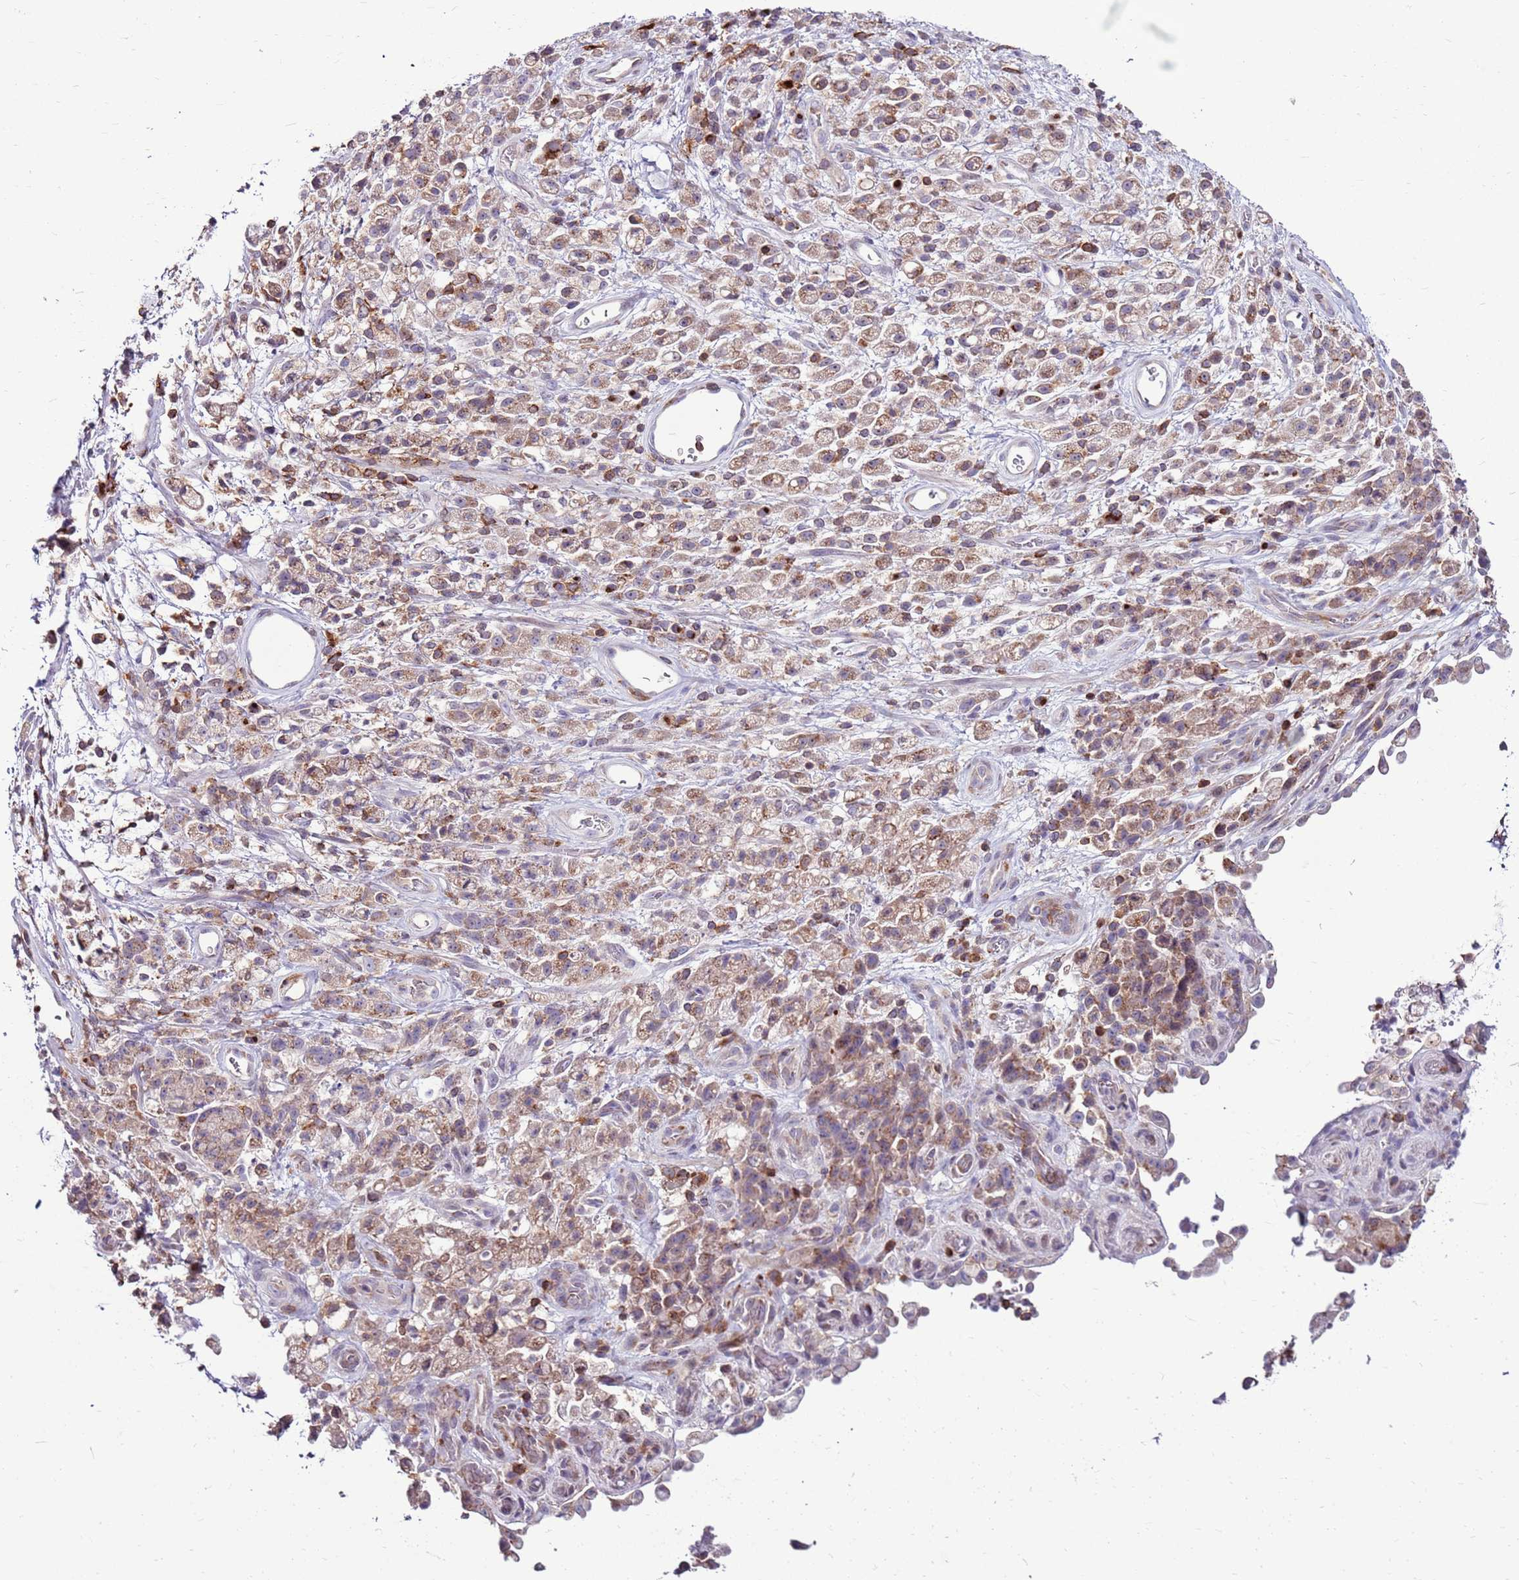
{"staining": {"intensity": "moderate", "quantity": ">75%", "location": "cytoplasmic/membranous"}, "tissue": "stomach cancer", "cell_type": "Tumor cells", "image_type": "cancer", "snomed": [{"axis": "morphology", "description": "Adenocarcinoma, NOS"}, {"axis": "topography", "description": "Stomach"}], "caption": "Immunohistochemistry photomicrograph of neoplastic tissue: stomach cancer (adenocarcinoma) stained using IHC shows medium levels of moderate protein expression localized specifically in the cytoplasmic/membranous of tumor cells, appearing as a cytoplasmic/membranous brown color.", "gene": "ZSWIM1", "patient": {"sex": "female", "age": 60}}